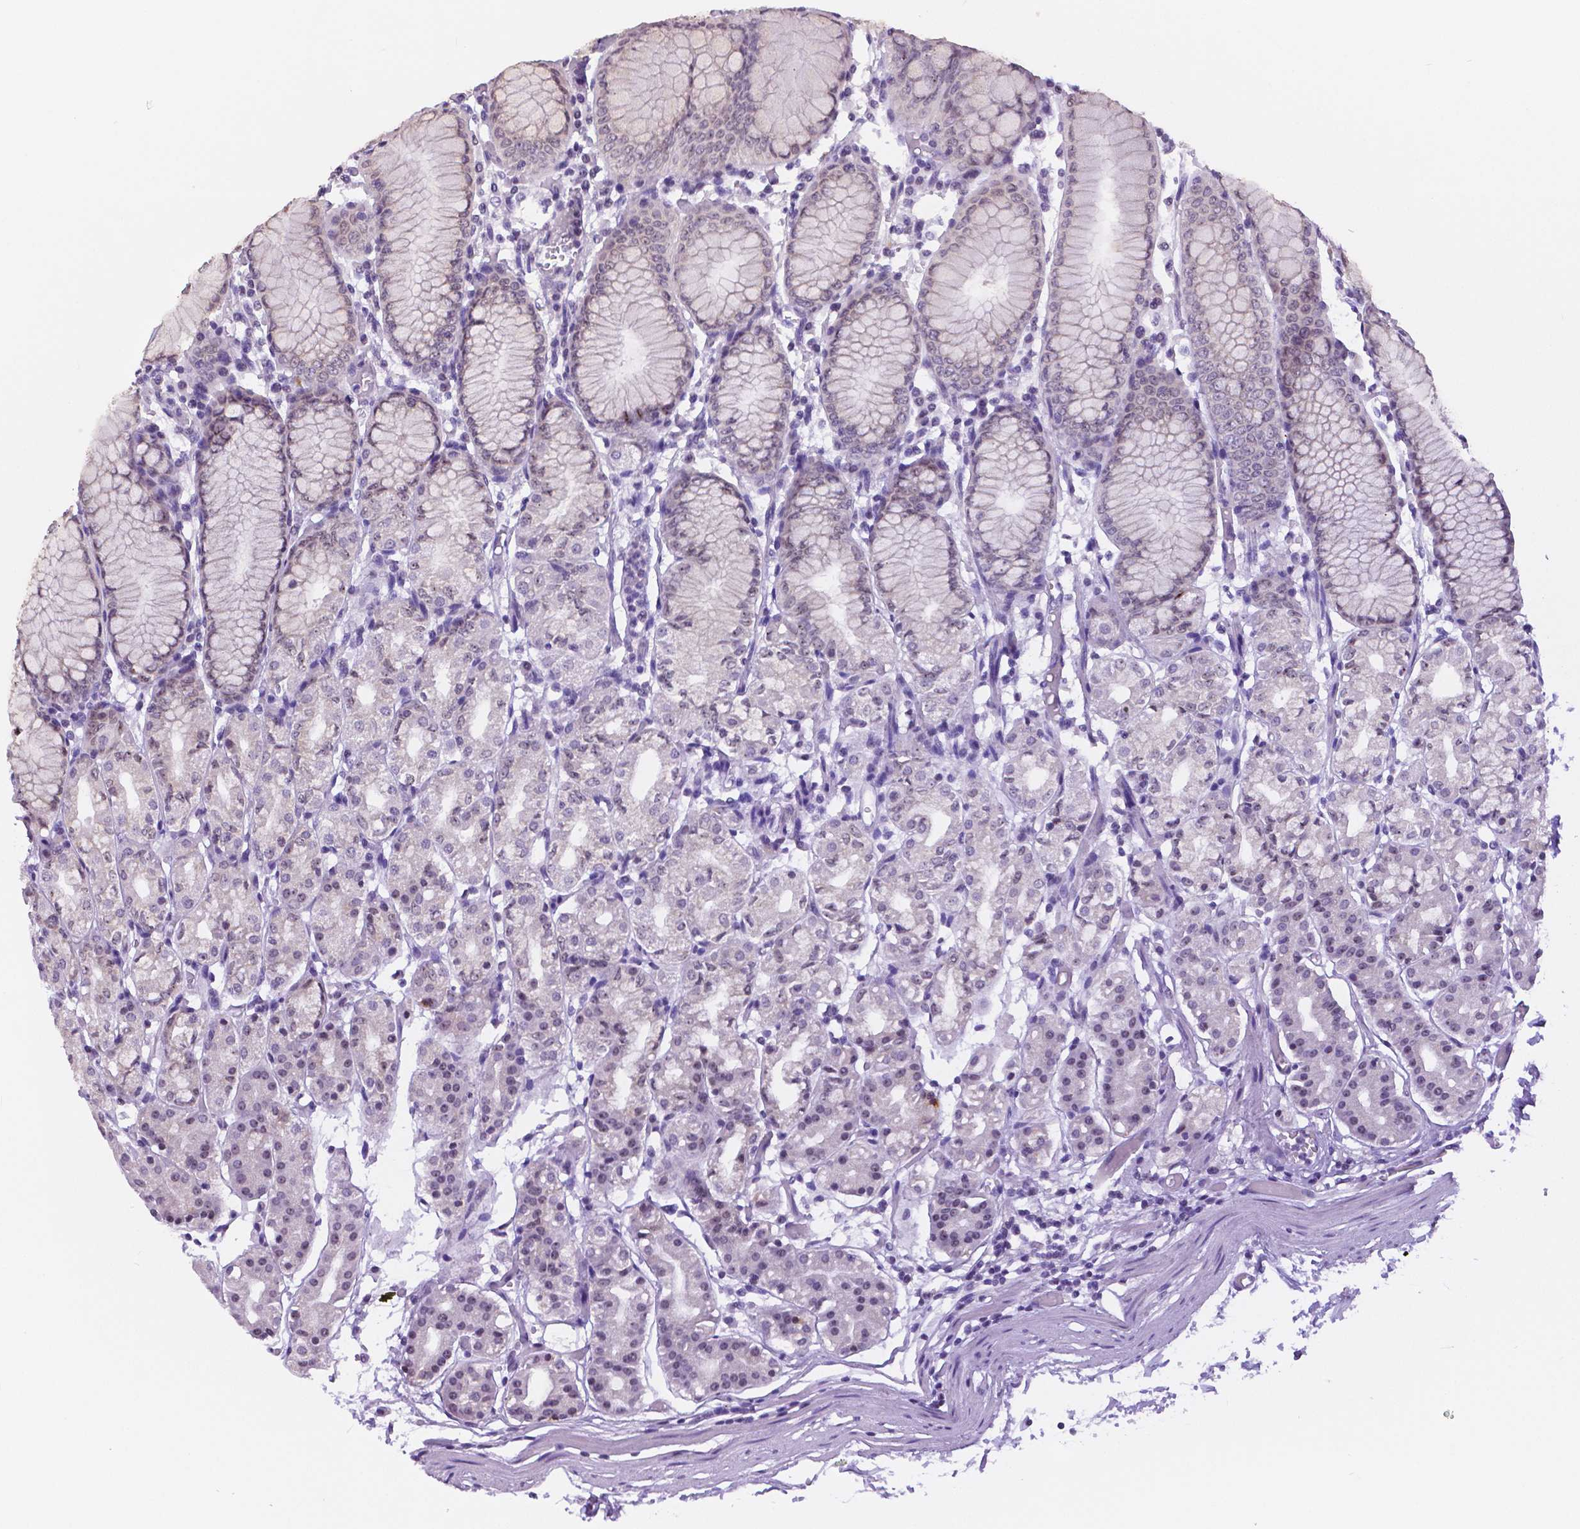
{"staining": {"intensity": "weak", "quantity": "25%-75%", "location": "nuclear"}, "tissue": "stomach", "cell_type": "Glandular cells", "image_type": "normal", "snomed": [{"axis": "morphology", "description": "Normal tissue, NOS"}, {"axis": "topography", "description": "Stomach"}], "caption": "The immunohistochemical stain highlights weak nuclear expression in glandular cells of normal stomach.", "gene": "NHP2", "patient": {"sex": "female", "age": 57}}